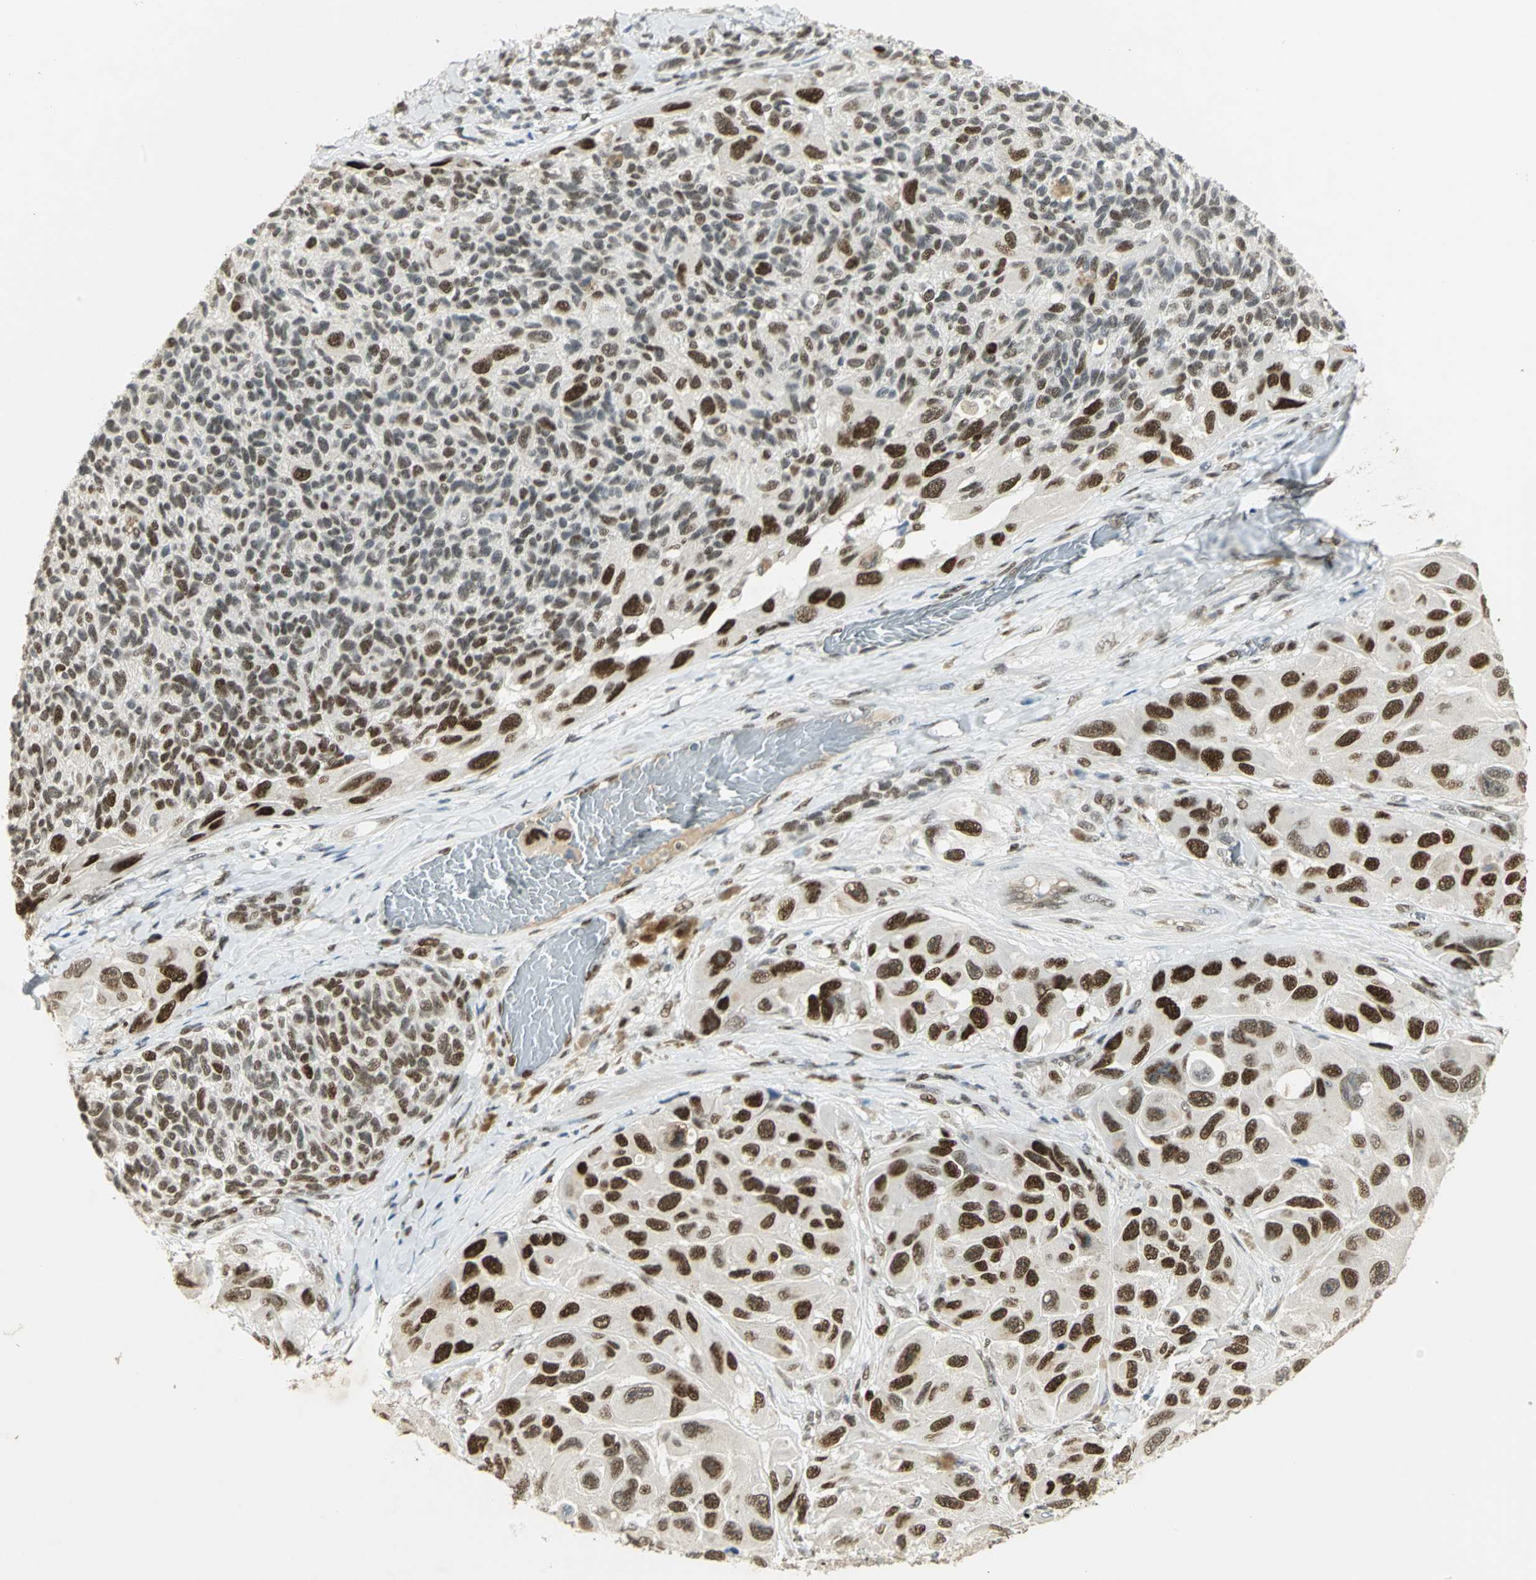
{"staining": {"intensity": "strong", "quantity": ">75%", "location": "nuclear"}, "tissue": "melanoma", "cell_type": "Tumor cells", "image_type": "cancer", "snomed": [{"axis": "morphology", "description": "Malignant melanoma, NOS"}, {"axis": "topography", "description": "Skin"}], "caption": "Malignant melanoma tissue exhibits strong nuclear positivity in about >75% of tumor cells, visualized by immunohistochemistry.", "gene": "AK6", "patient": {"sex": "female", "age": 73}}